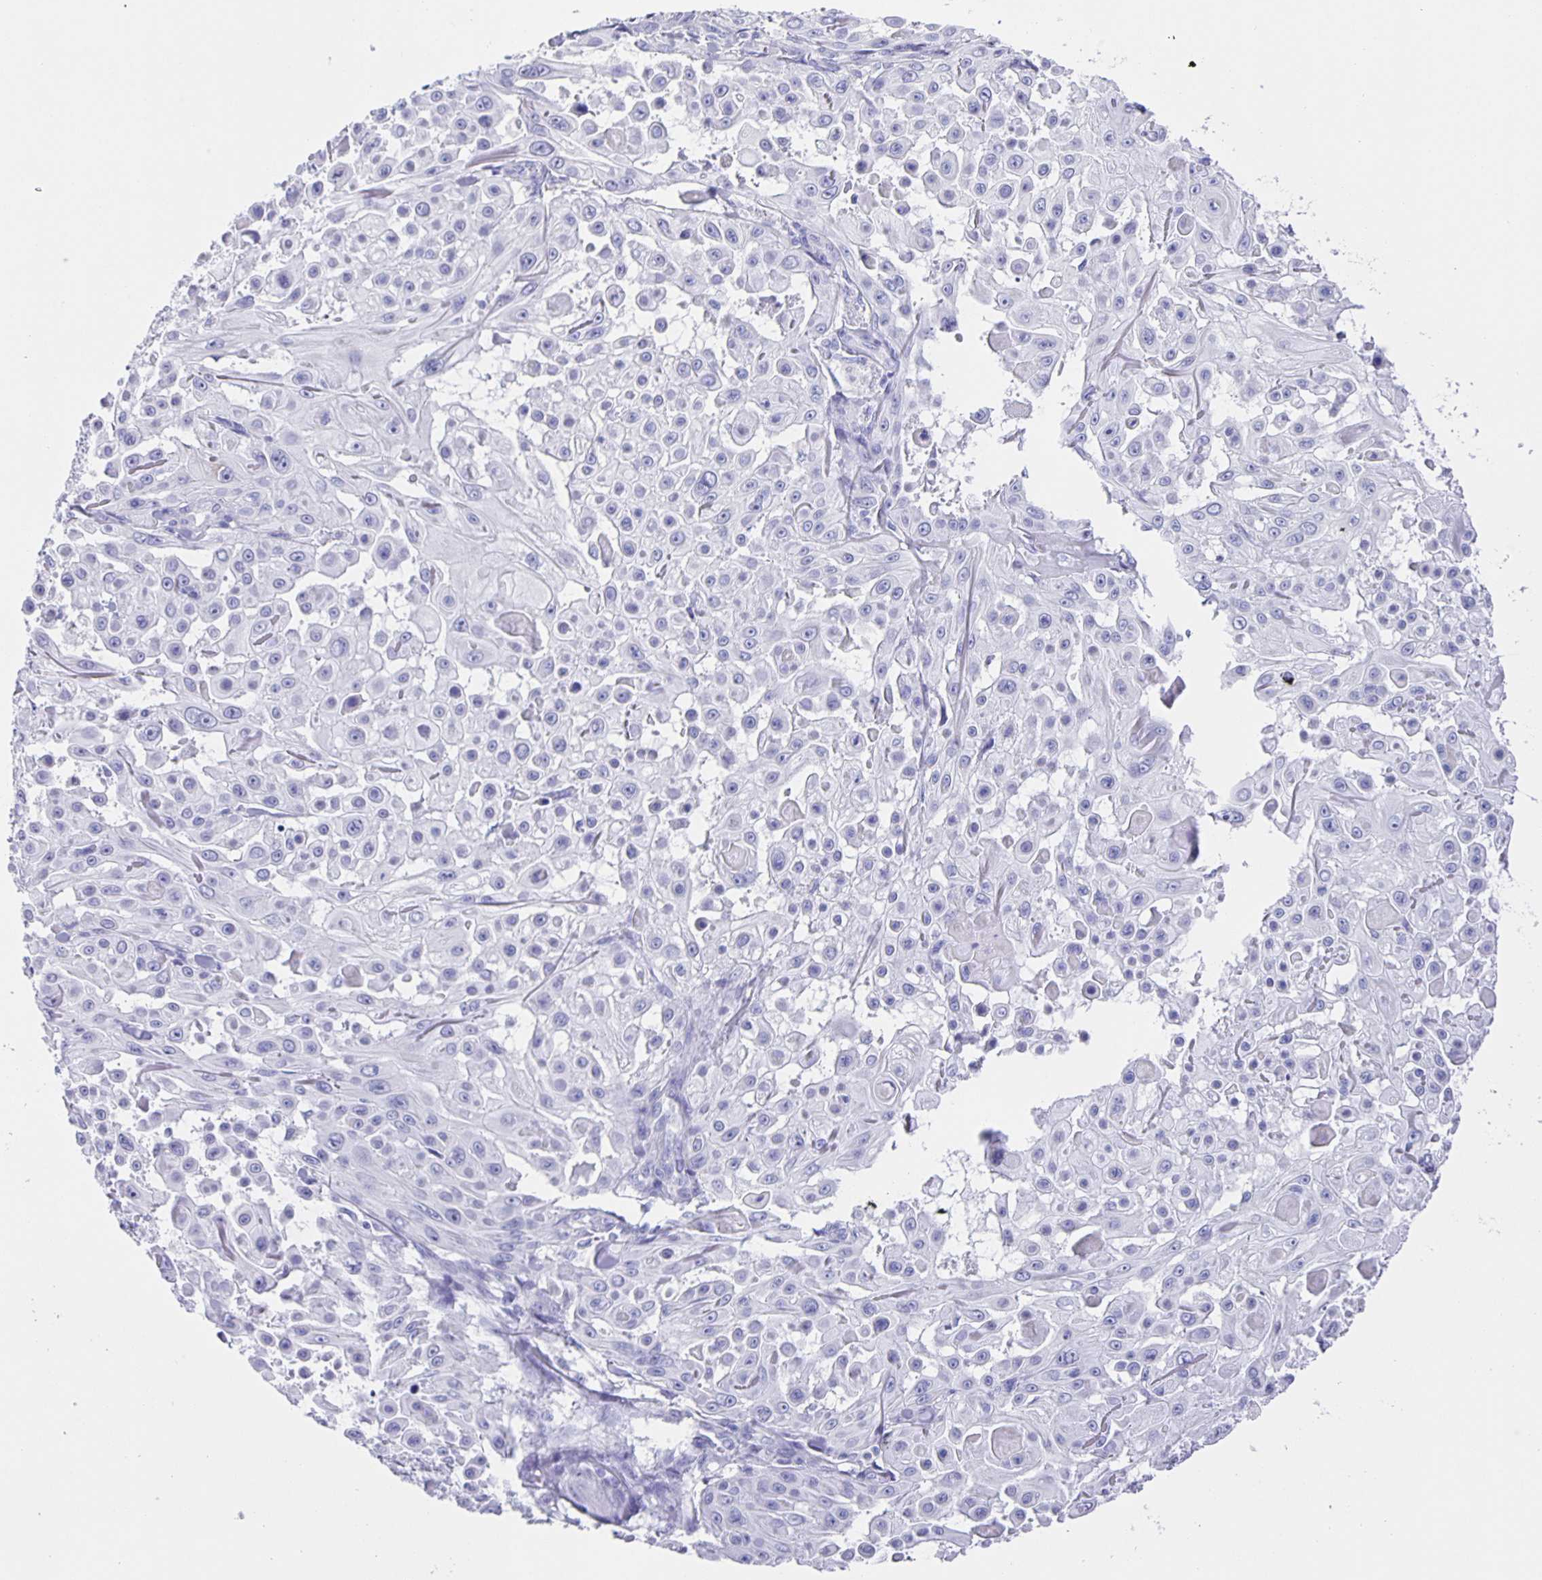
{"staining": {"intensity": "negative", "quantity": "none", "location": "none"}, "tissue": "skin cancer", "cell_type": "Tumor cells", "image_type": "cancer", "snomed": [{"axis": "morphology", "description": "Squamous cell carcinoma, NOS"}, {"axis": "topography", "description": "Skin"}], "caption": "This is an immunohistochemistry photomicrograph of skin cancer. There is no staining in tumor cells.", "gene": "GUCA2A", "patient": {"sex": "male", "age": 91}}